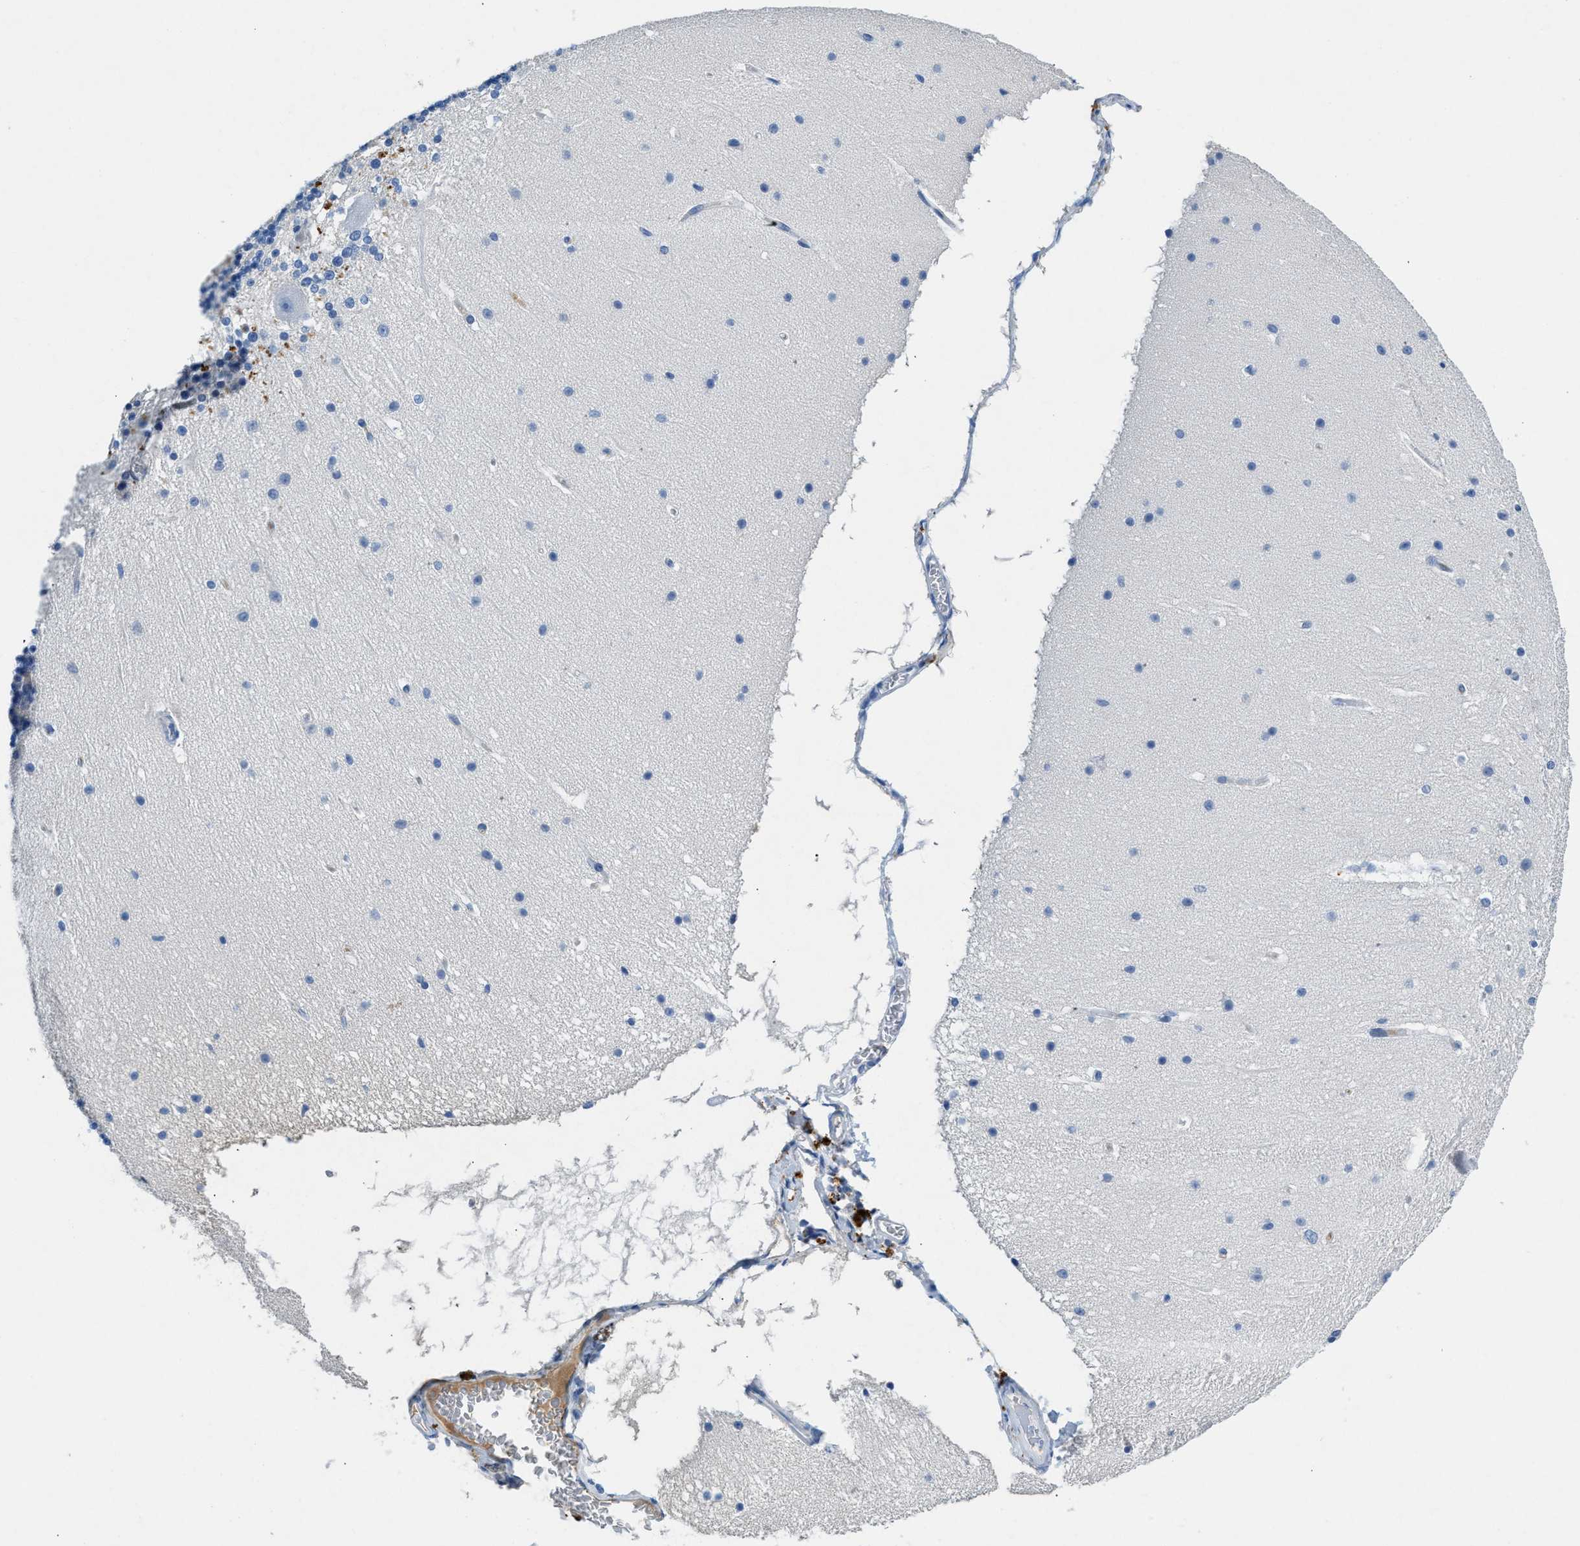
{"staining": {"intensity": "negative", "quantity": "none", "location": "none"}, "tissue": "cerebellum", "cell_type": "Cells in granular layer", "image_type": "normal", "snomed": [{"axis": "morphology", "description": "Normal tissue, NOS"}, {"axis": "topography", "description": "Cerebellum"}], "caption": "Image shows no protein positivity in cells in granular layer of unremarkable cerebellum.", "gene": "SPEG", "patient": {"sex": "female", "age": 19}}